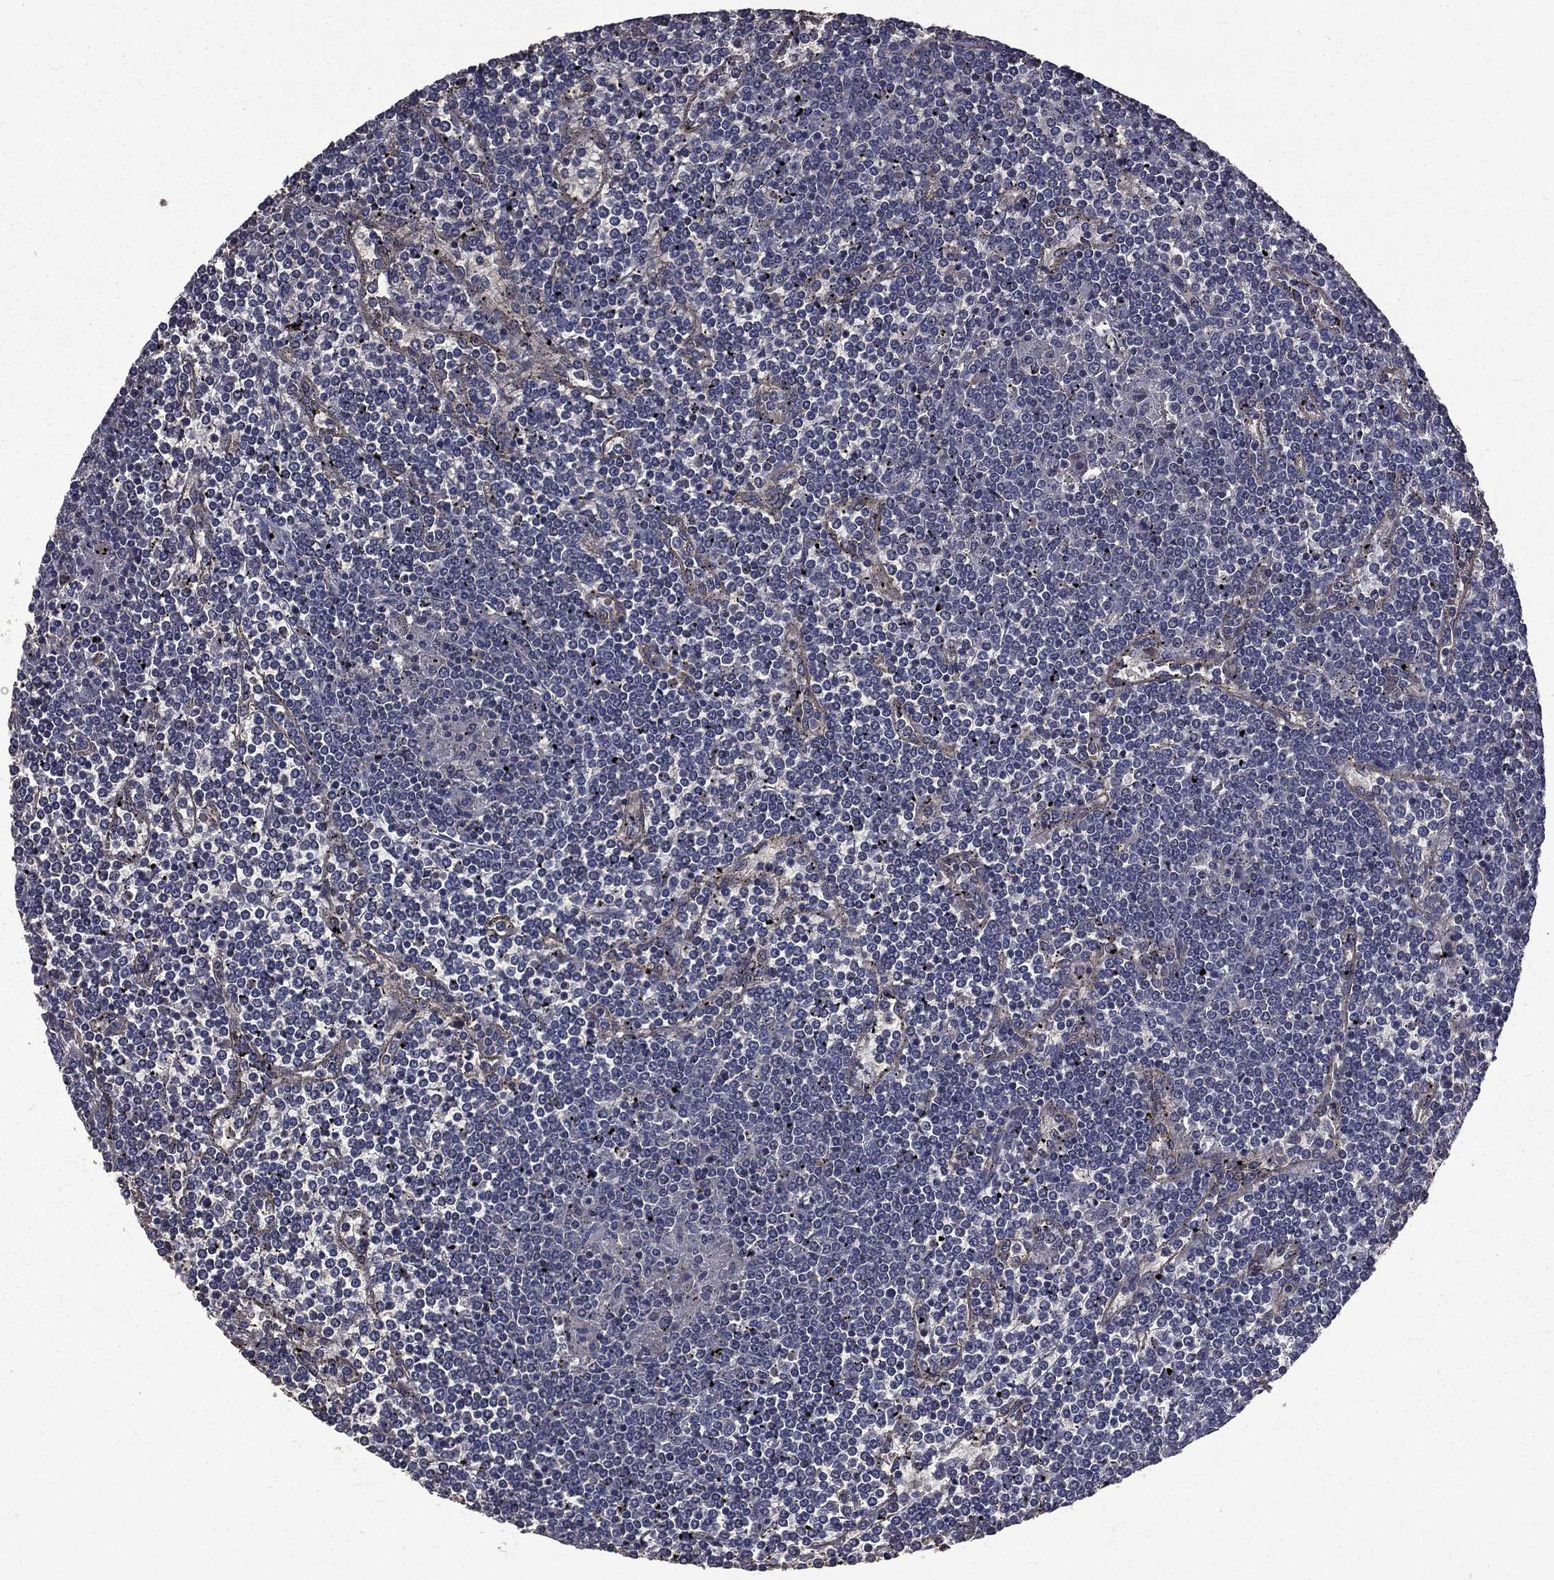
{"staining": {"intensity": "negative", "quantity": "none", "location": "none"}, "tissue": "lymphoma", "cell_type": "Tumor cells", "image_type": "cancer", "snomed": [{"axis": "morphology", "description": "Malignant lymphoma, non-Hodgkin's type, Low grade"}, {"axis": "topography", "description": "Spleen"}], "caption": "An image of human lymphoma is negative for staining in tumor cells.", "gene": "PPFIBP1", "patient": {"sex": "female", "age": 19}}